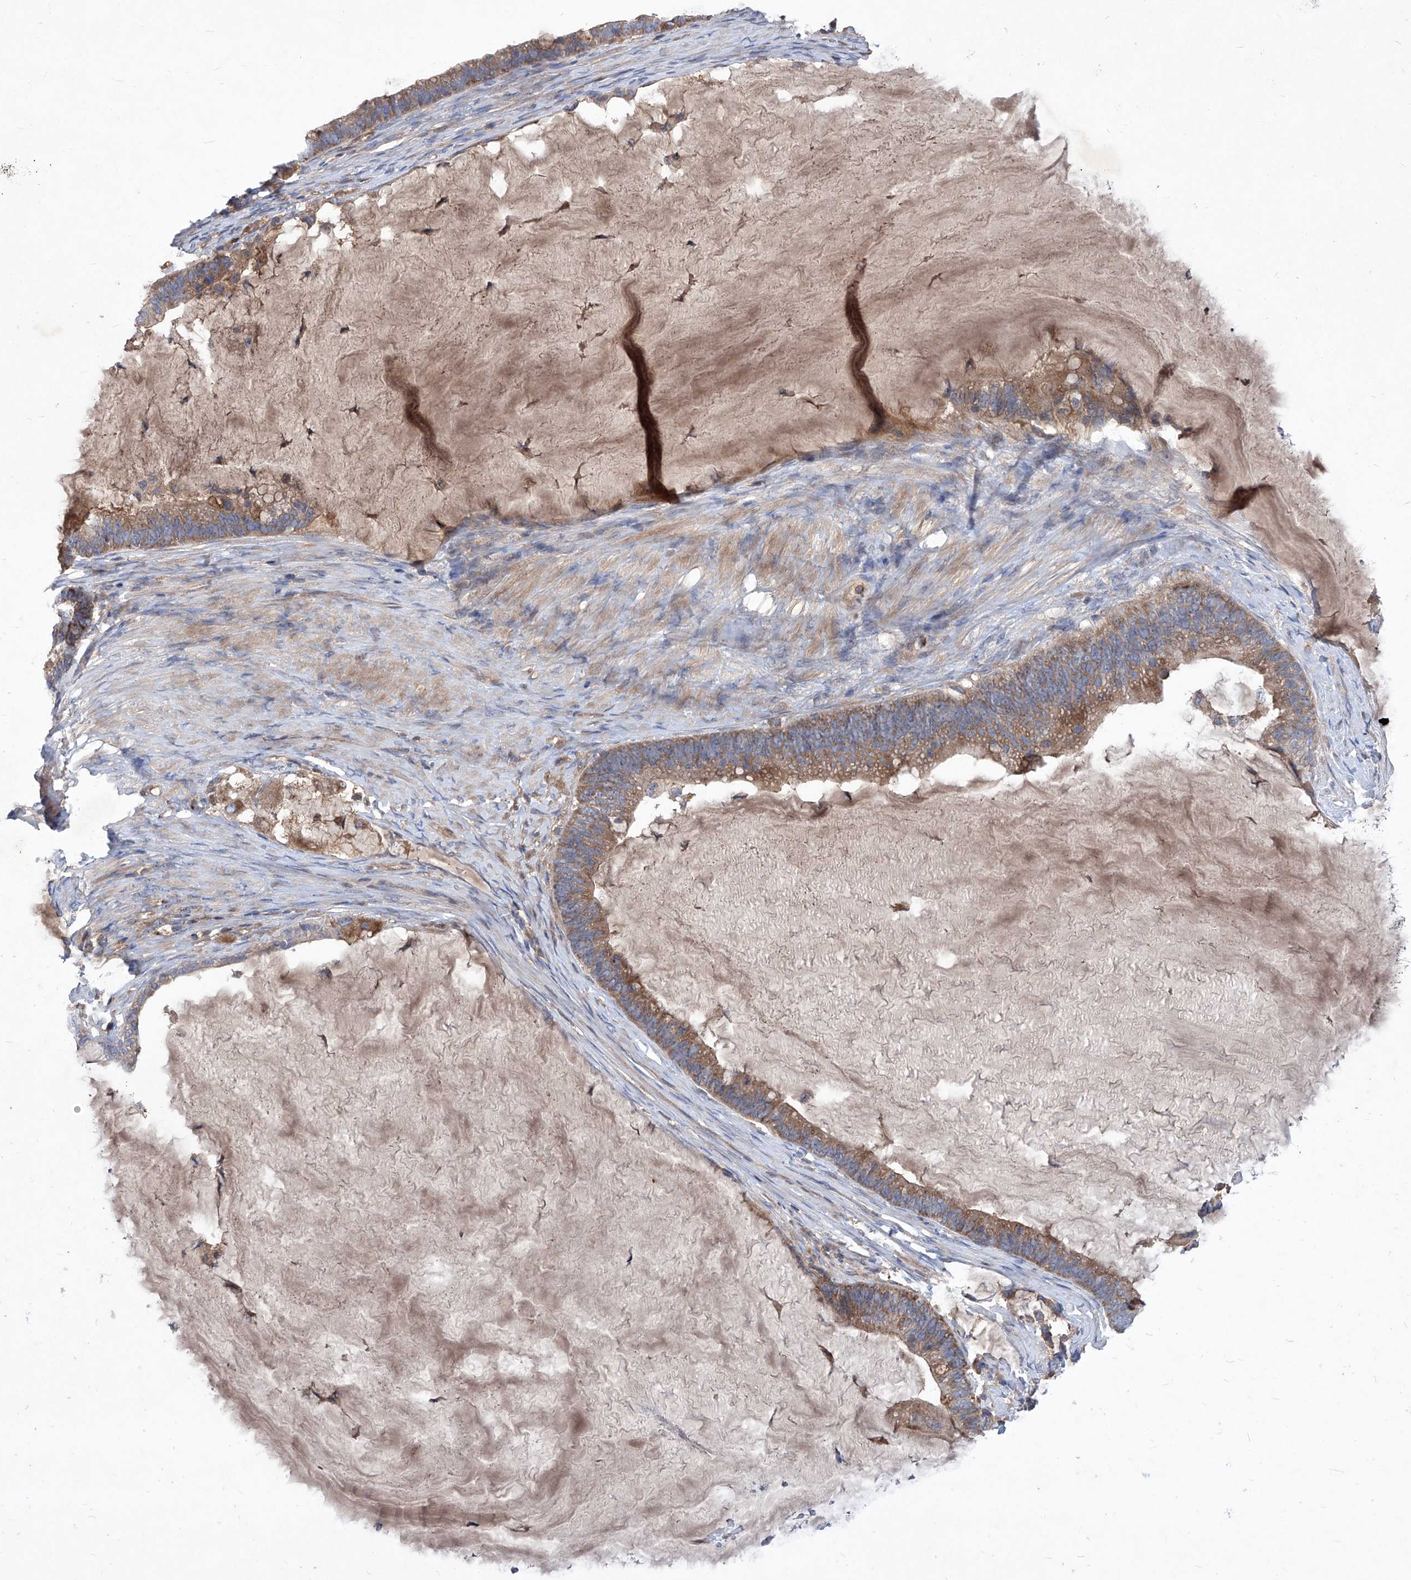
{"staining": {"intensity": "moderate", "quantity": ">75%", "location": "cytoplasmic/membranous"}, "tissue": "ovarian cancer", "cell_type": "Tumor cells", "image_type": "cancer", "snomed": [{"axis": "morphology", "description": "Cystadenocarcinoma, mucinous, NOS"}, {"axis": "topography", "description": "Ovary"}], "caption": "Protein expression analysis of human mucinous cystadenocarcinoma (ovarian) reveals moderate cytoplasmic/membranous staining in approximately >75% of tumor cells.", "gene": "EPHA8", "patient": {"sex": "female", "age": 61}}